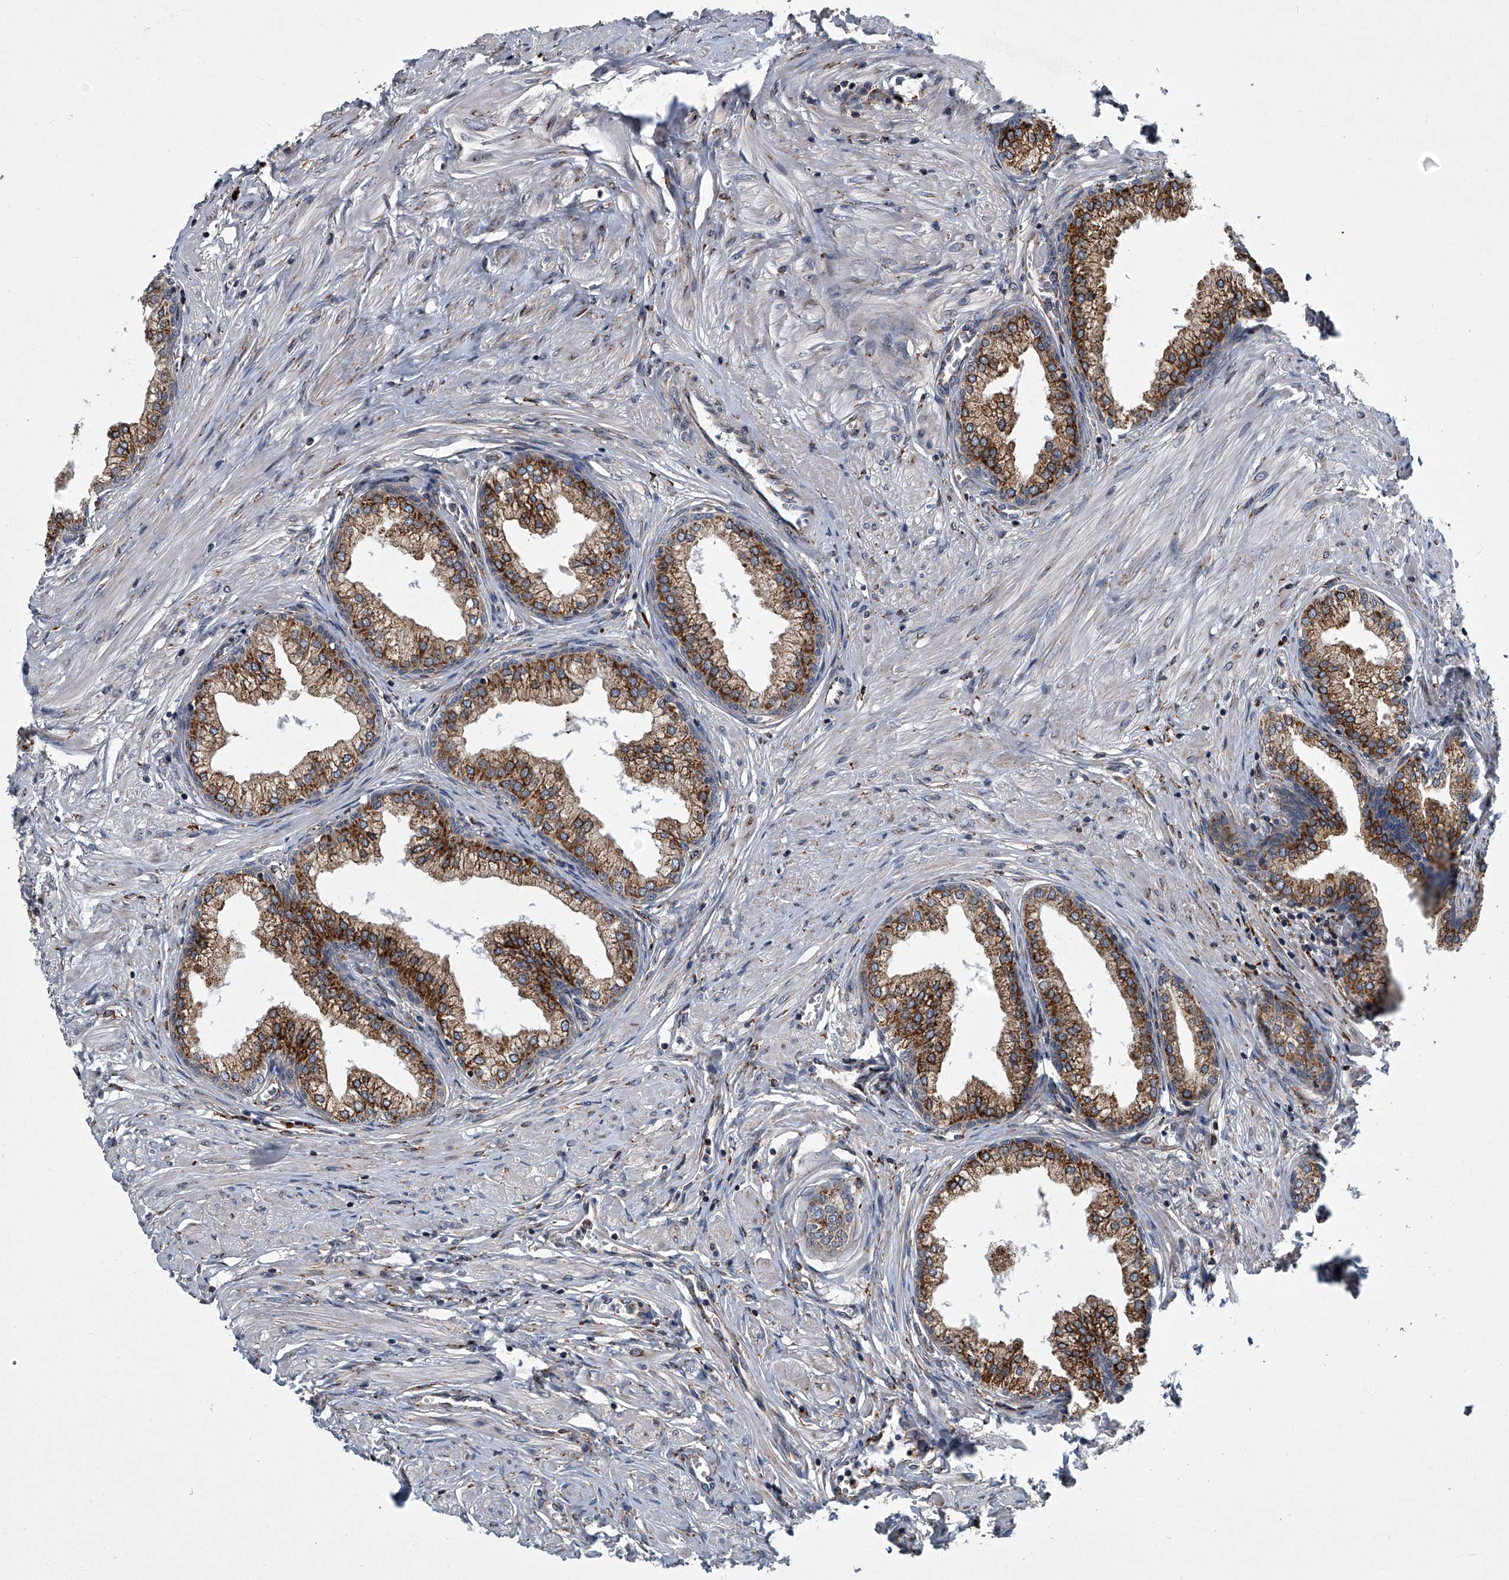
{"staining": {"intensity": "moderate", "quantity": ">75%", "location": "cytoplasmic/membranous"}, "tissue": "prostate", "cell_type": "Glandular cells", "image_type": "normal", "snomed": [{"axis": "morphology", "description": "Normal tissue, NOS"}, {"axis": "morphology", "description": "Urothelial carcinoma, Low grade"}, {"axis": "topography", "description": "Urinary bladder"}, {"axis": "topography", "description": "Prostate"}], "caption": "A high-resolution histopathology image shows IHC staining of unremarkable prostate, which exhibits moderate cytoplasmic/membranous staining in approximately >75% of glandular cells.", "gene": "TMEM63C", "patient": {"sex": "male", "age": 60}}